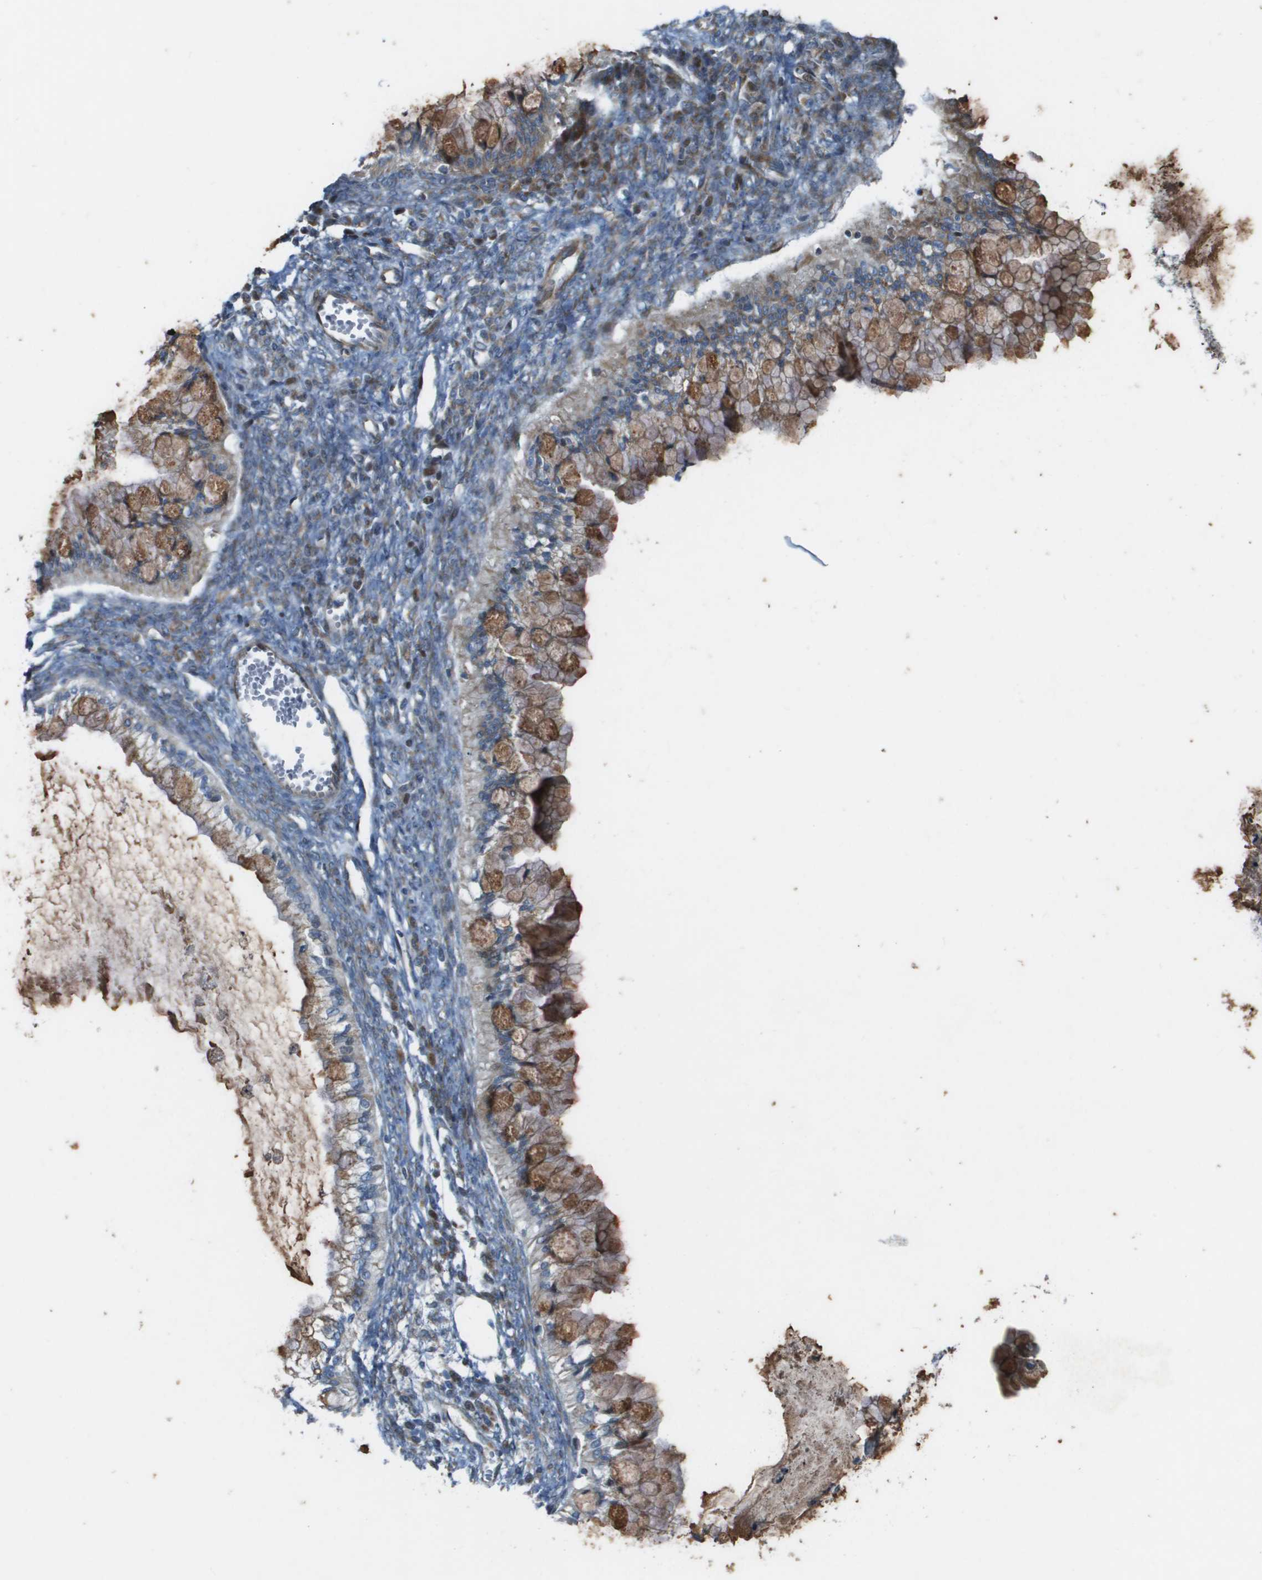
{"staining": {"intensity": "moderate", "quantity": ">75%", "location": "cytoplasmic/membranous"}, "tissue": "ovarian cancer", "cell_type": "Tumor cells", "image_type": "cancer", "snomed": [{"axis": "morphology", "description": "Cystadenocarcinoma, mucinous, NOS"}, {"axis": "topography", "description": "Ovary"}], "caption": "Human ovarian cancer (mucinous cystadenocarcinoma) stained with a brown dye reveals moderate cytoplasmic/membranous positive positivity in about >75% of tumor cells.", "gene": "MGAT3", "patient": {"sex": "female", "age": 57}}